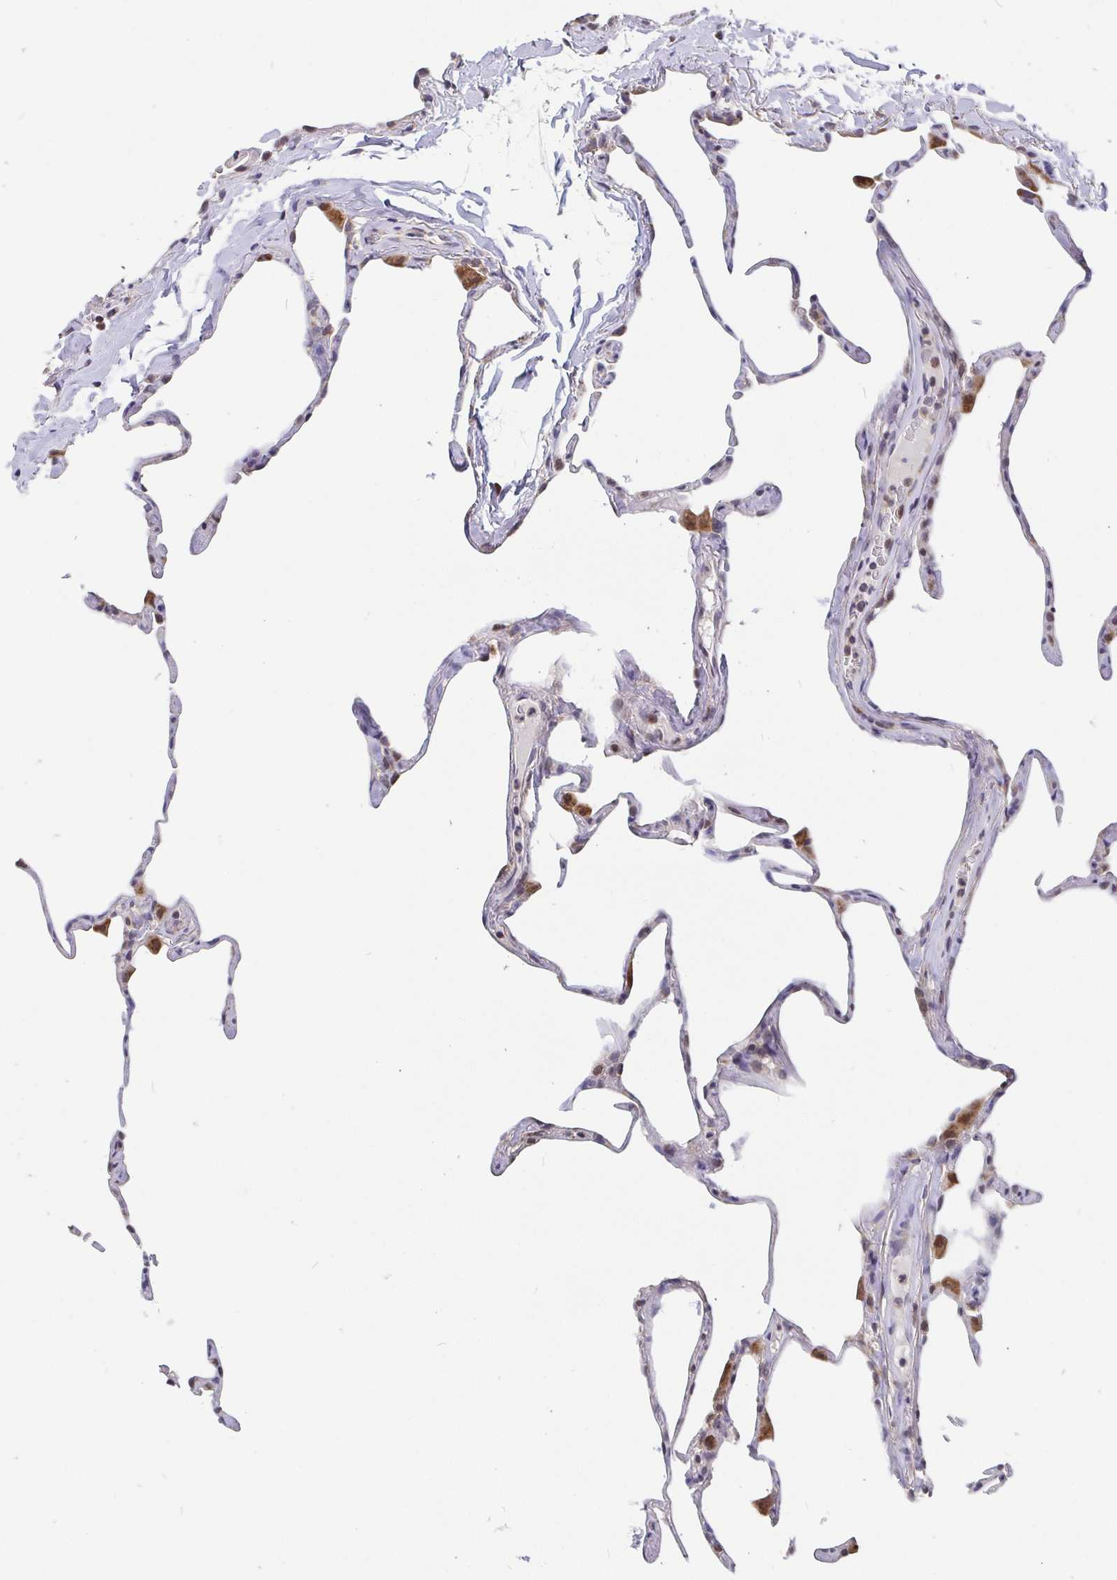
{"staining": {"intensity": "negative", "quantity": "none", "location": "none"}, "tissue": "lung", "cell_type": "Alveolar cells", "image_type": "normal", "snomed": [{"axis": "morphology", "description": "Normal tissue, NOS"}, {"axis": "topography", "description": "Lung"}], "caption": "This is an IHC photomicrograph of normal lung. There is no expression in alveolar cells.", "gene": "PDF", "patient": {"sex": "male", "age": 65}}